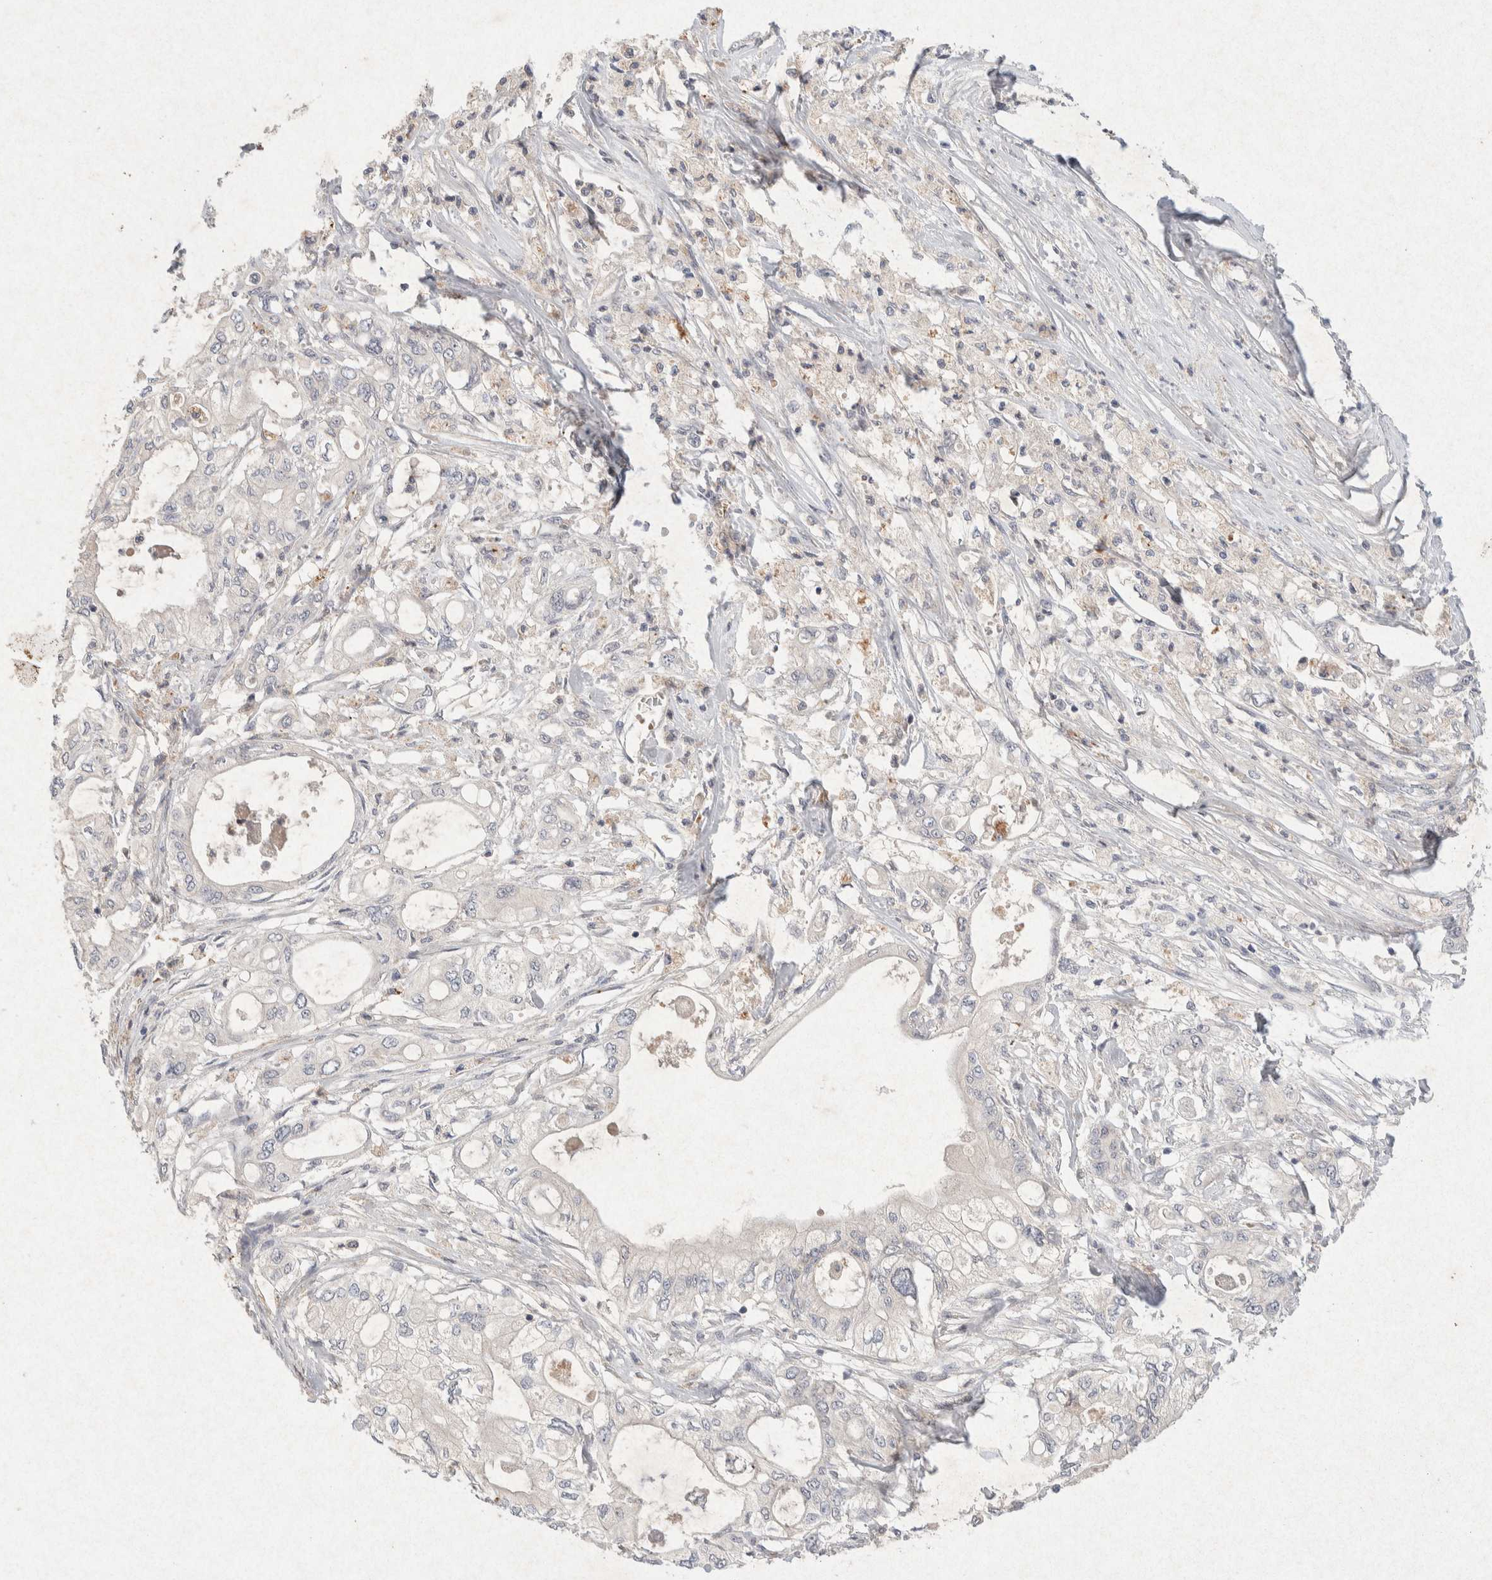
{"staining": {"intensity": "negative", "quantity": "none", "location": "none"}, "tissue": "pancreatic cancer", "cell_type": "Tumor cells", "image_type": "cancer", "snomed": [{"axis": "morphology", "description": "Adenocarcinoma, NOS"}, {"axis": "topography", "description": "Pancreas"}], "caption": "Protein analysis of pancreatic cancer displays no significant staining in tumor cells. (Brightfield microscopy of DAB immunohistochemistry (IHC) at high magnification).", "gene": "GNAI1", "patient": {"sex": "male", "age": 79}}